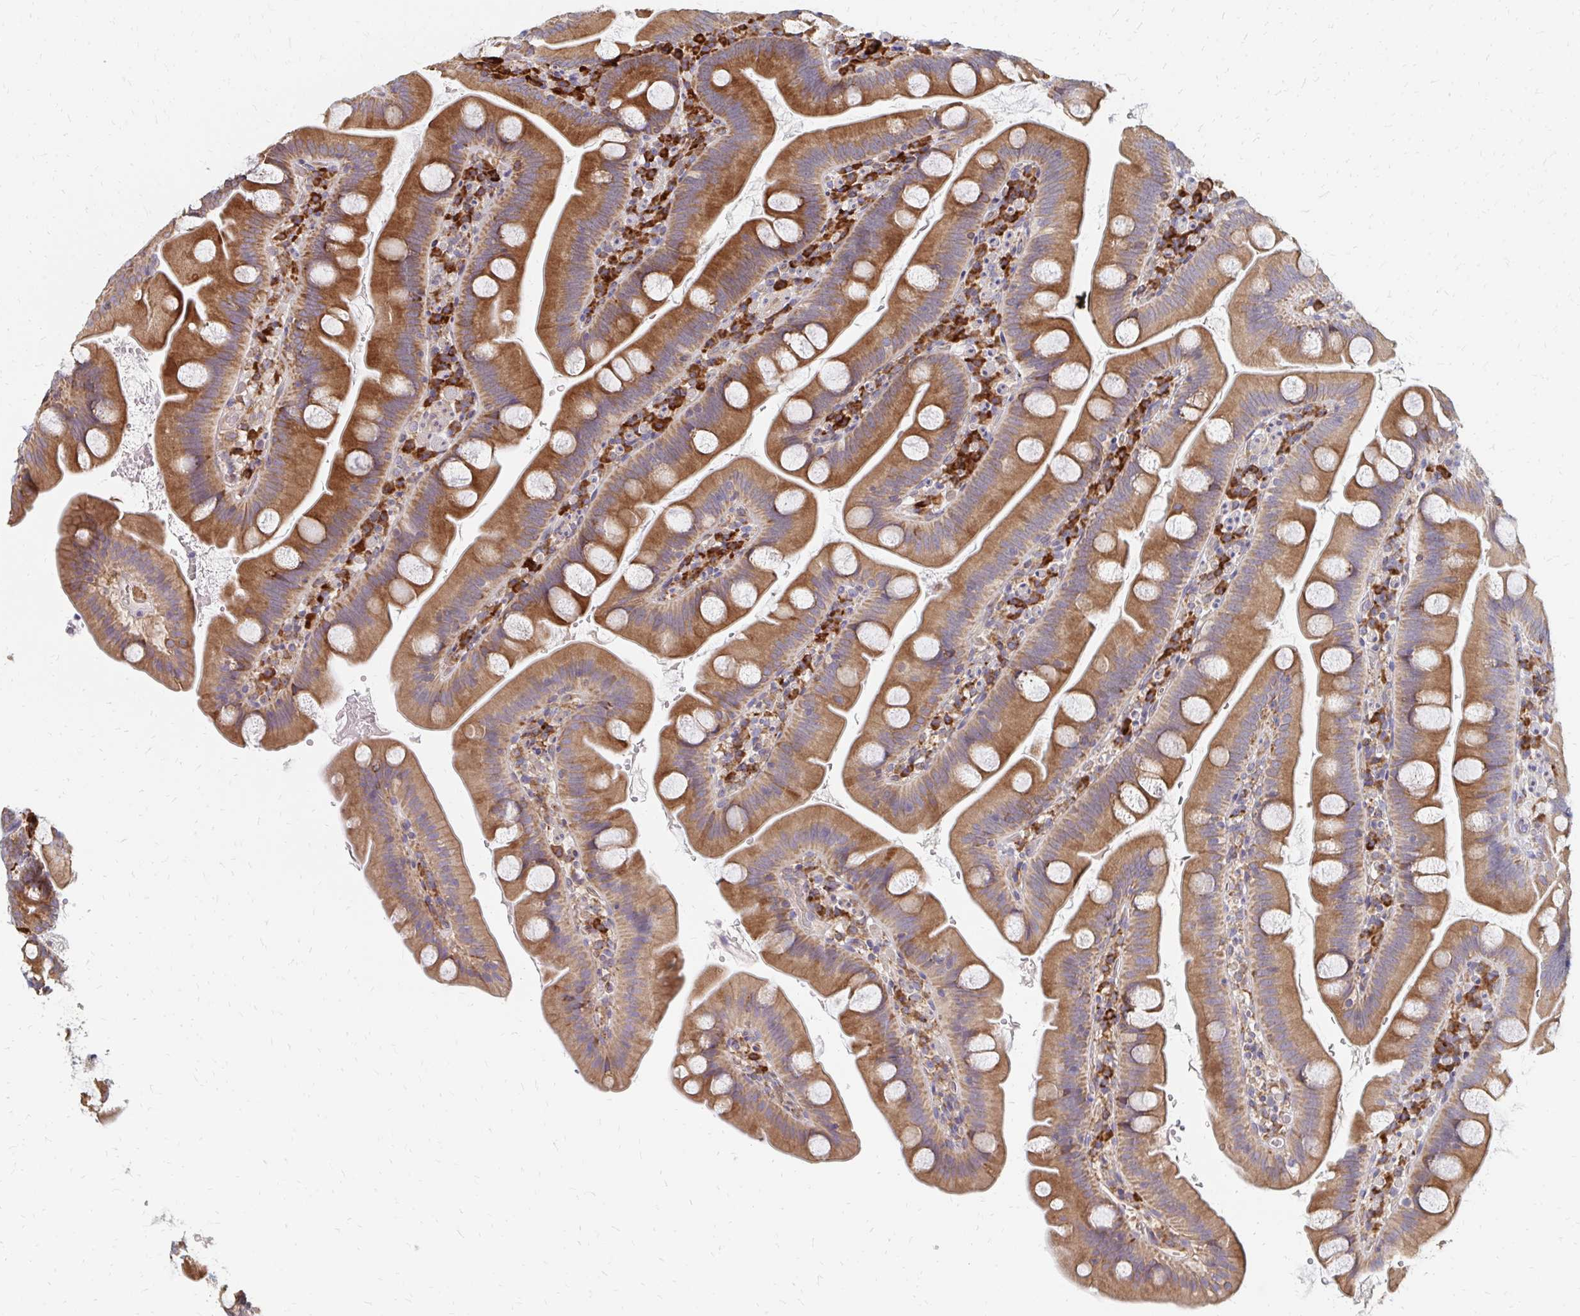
{"staining": {"intensity": "strong", "quantity": ">75%", "location": "cytoplasmic/membranous"}, "tissue": "small intestine", "cell_type": "Glandular cells", "image_type": "normal", "snomed": [{"axis": "morphology", "description": "Normal tissue, NOS"}, {"axis": "topography", "description": "Small intestine"}], "caption": "Brown immunohistochemical staining in benign small intestine shows strong cytoplasmic/membranous positivity in approximately >75% of glandular cells.", "gene": "PPP1R13L", "patient": {"sex": "female", "age": 68}}